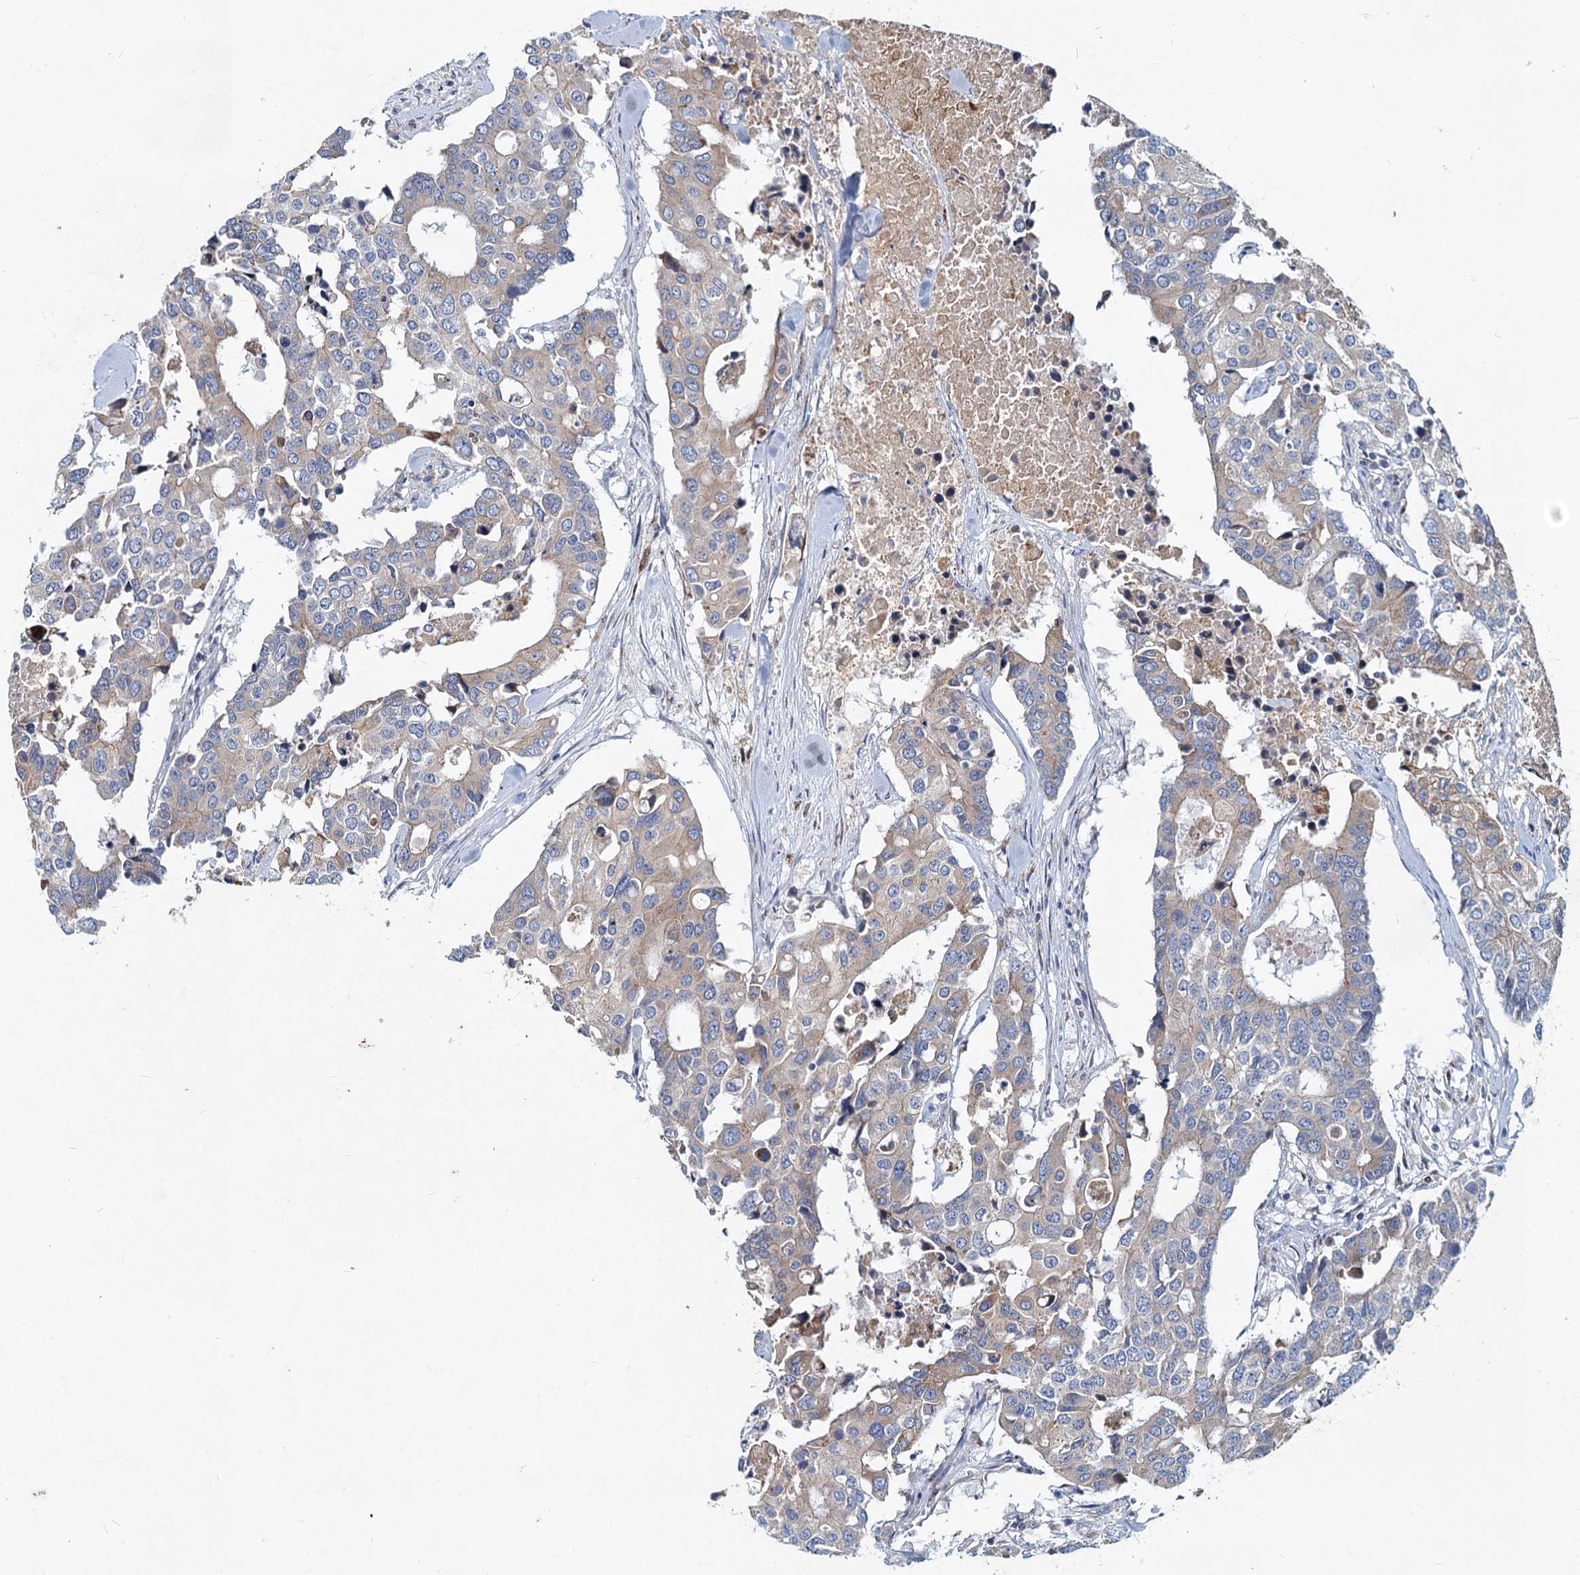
{"staining": {"intensity": "weak", "quantity": "<25%", "location": "cytoplasmic/membranous"}, "tissue": "colorectal cancer", "cell_type": "Tumor cells", "image_type": "cancer", "snomed": [{"axis": "morphology", "description": "Adenocarcinoma, NOS"}, {"axis": "topography", "description": "Colon"}], "caption": "Immunohistochemistry (IHC) of colorectal cancer (adenocarcinoma) displays no positivity in tumor cells. Nuclei are stained in blue.", "gene": "TMX2", "patient": {"sex": "male", "age": 77}}